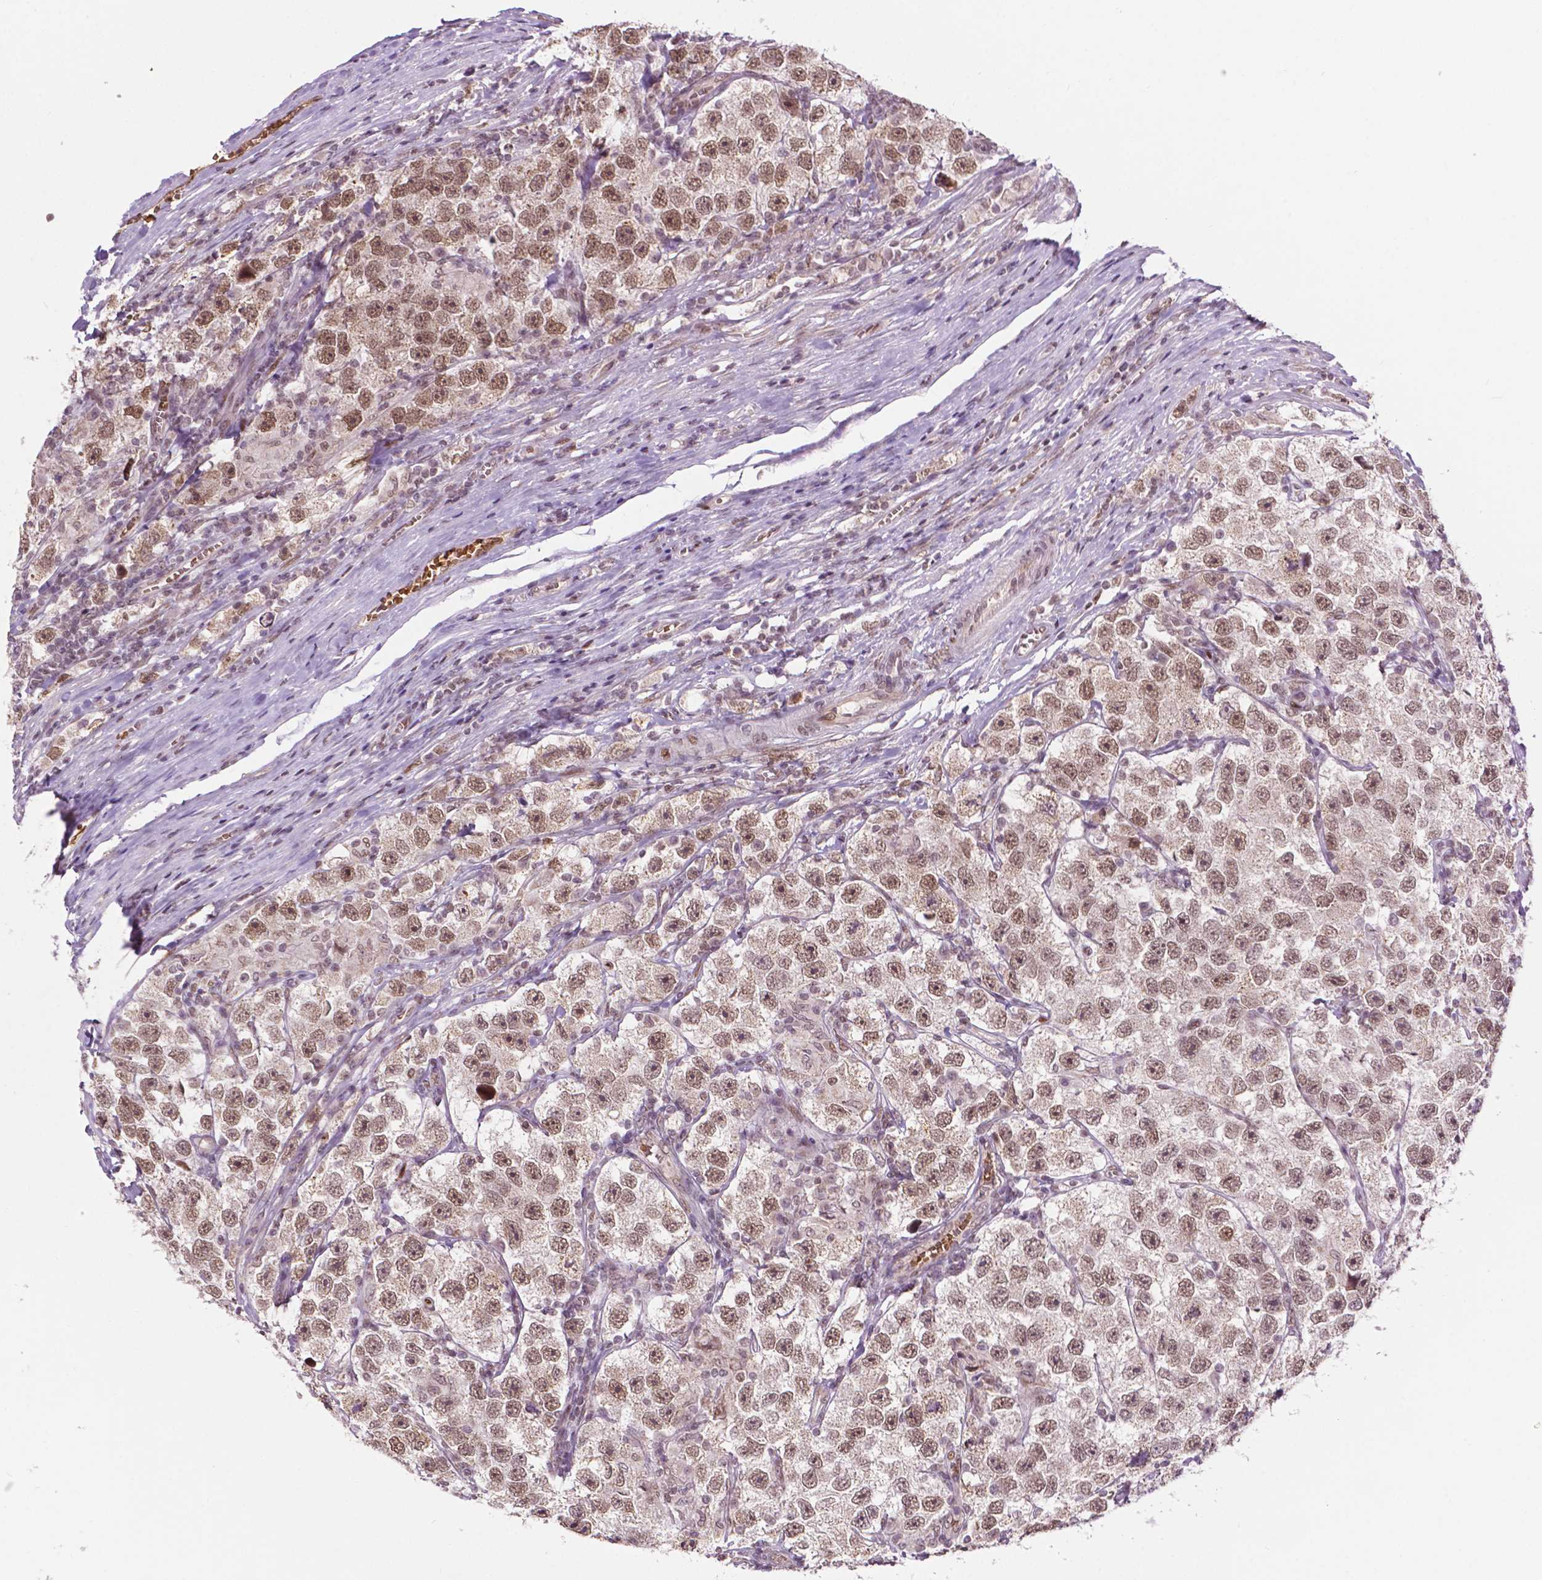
{"staining": {"intensity": "moderate", "quantity": ">75%", "location": "nuclear"}, "tissue": "testis cancer", "cell_type": "Tumor cells", "image_type": "cancer", "snomed": [{"axis": "morphology", "description": "Seminoma, NOS"}, {"axis": "topography", "description": "Testis"}], "caption": "The immunohistochemical stain highlights moderate nuclear expression in tumor cells of seminoma (testis) tissue. (Stains: DAB in brown, nuclei in blue, Microscopy: brightfield microscopy at high magnification).", "gene": "ZNF41", "patient": {"sex": "male", "age": 26}}